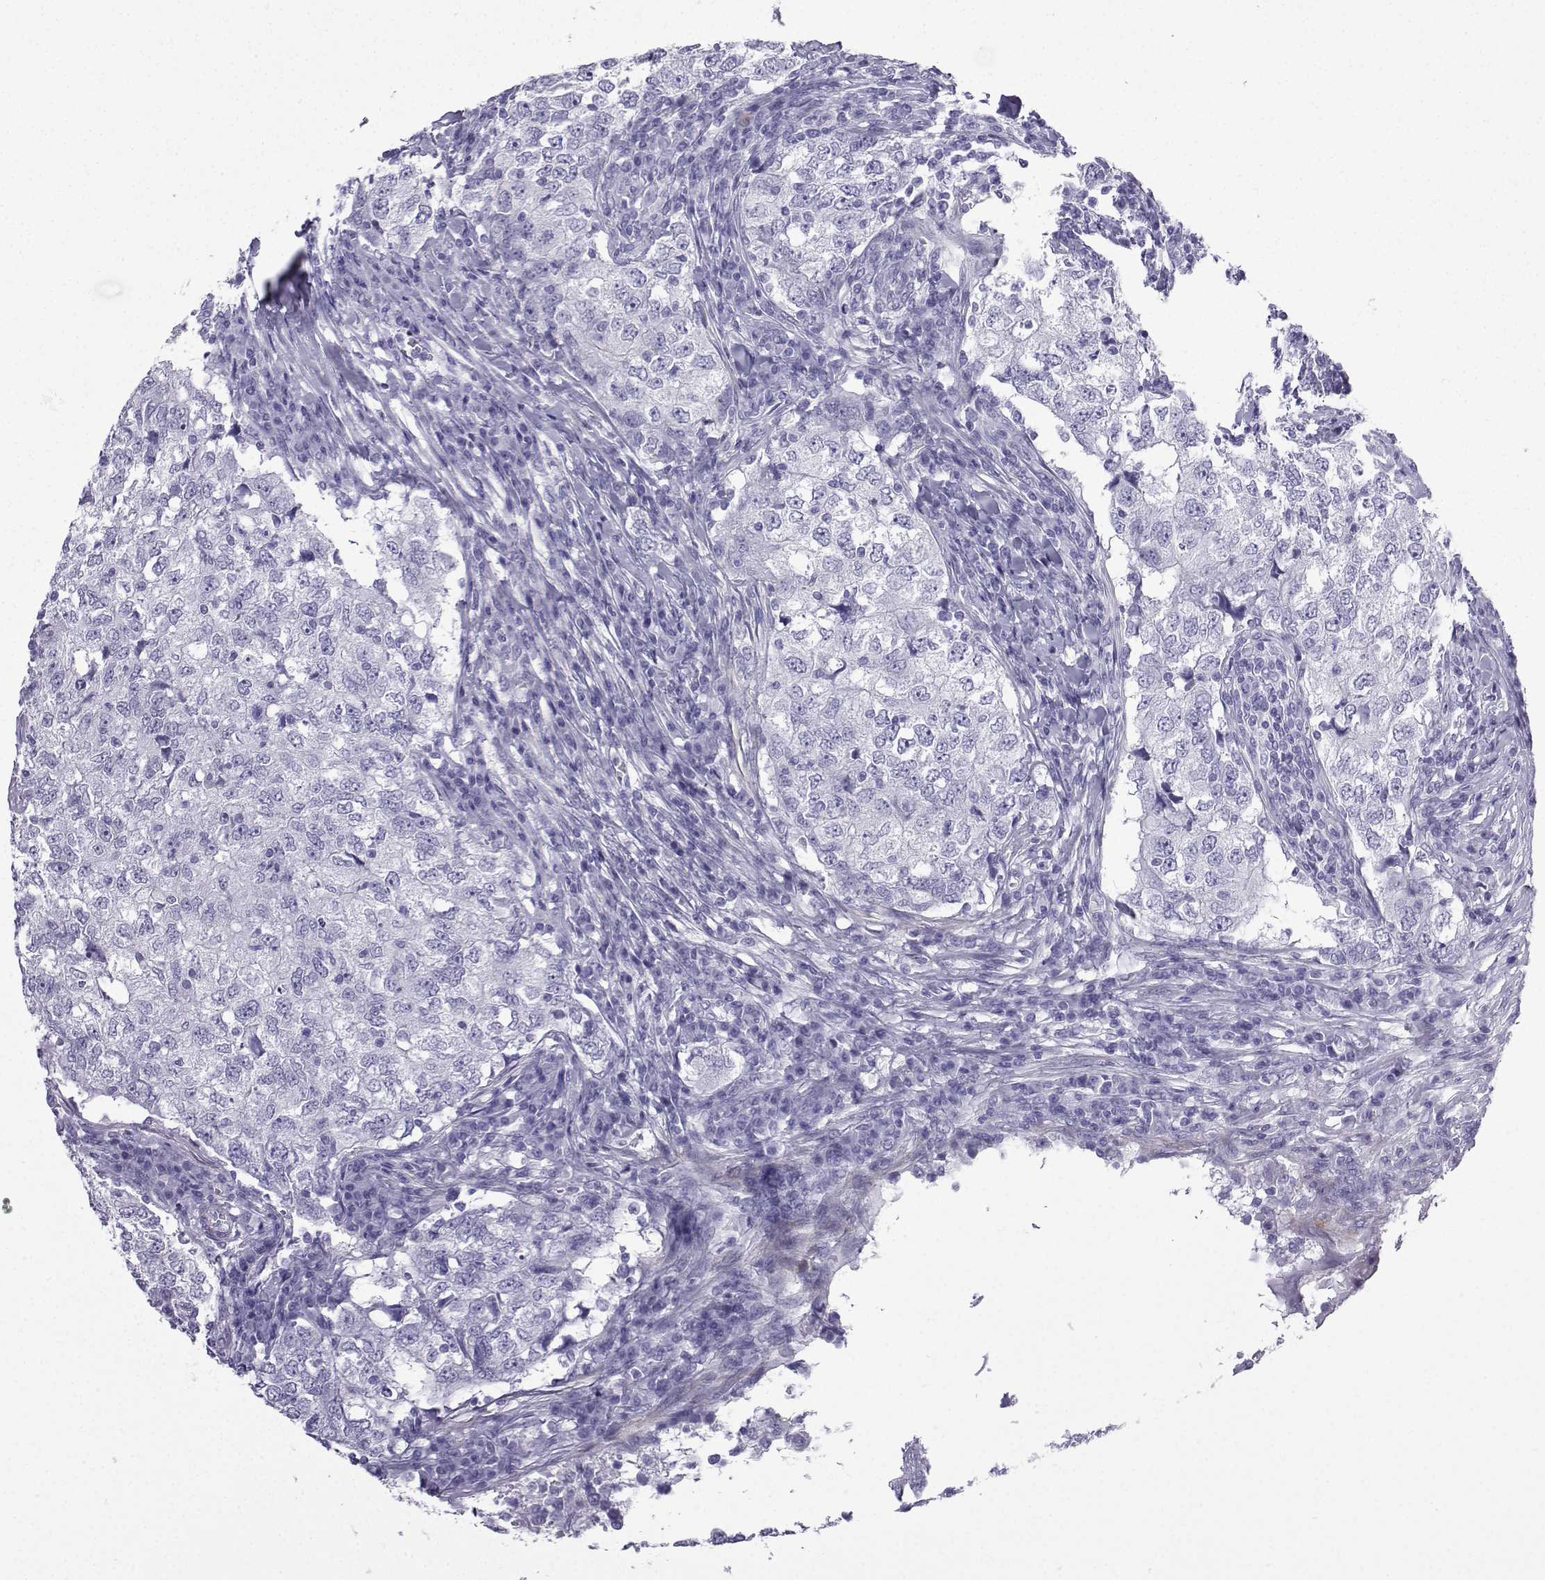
{"staining": {"intensity": "negative", "quantity": "none", "location": "none"}, "tissue": "breast cancer", "cell_type": "Tumor cells", "image_type": "cancer", "snomed": [{"axis": "morphology", "description": "Duct carcinoma"}, {"axis": "topography", "description": "Breast"}], "caption": "Photomicrograph shows no protein positivity in tumor cells of invasive ductal carcinoma (breast) tissue. (DAB (3,3'-diaminobenzidine) immunohistochemistry visualized using brightfield microscopy, high magnification).", "gene": "KCNF1", "patient": {"sex": "female", "age": 30}}